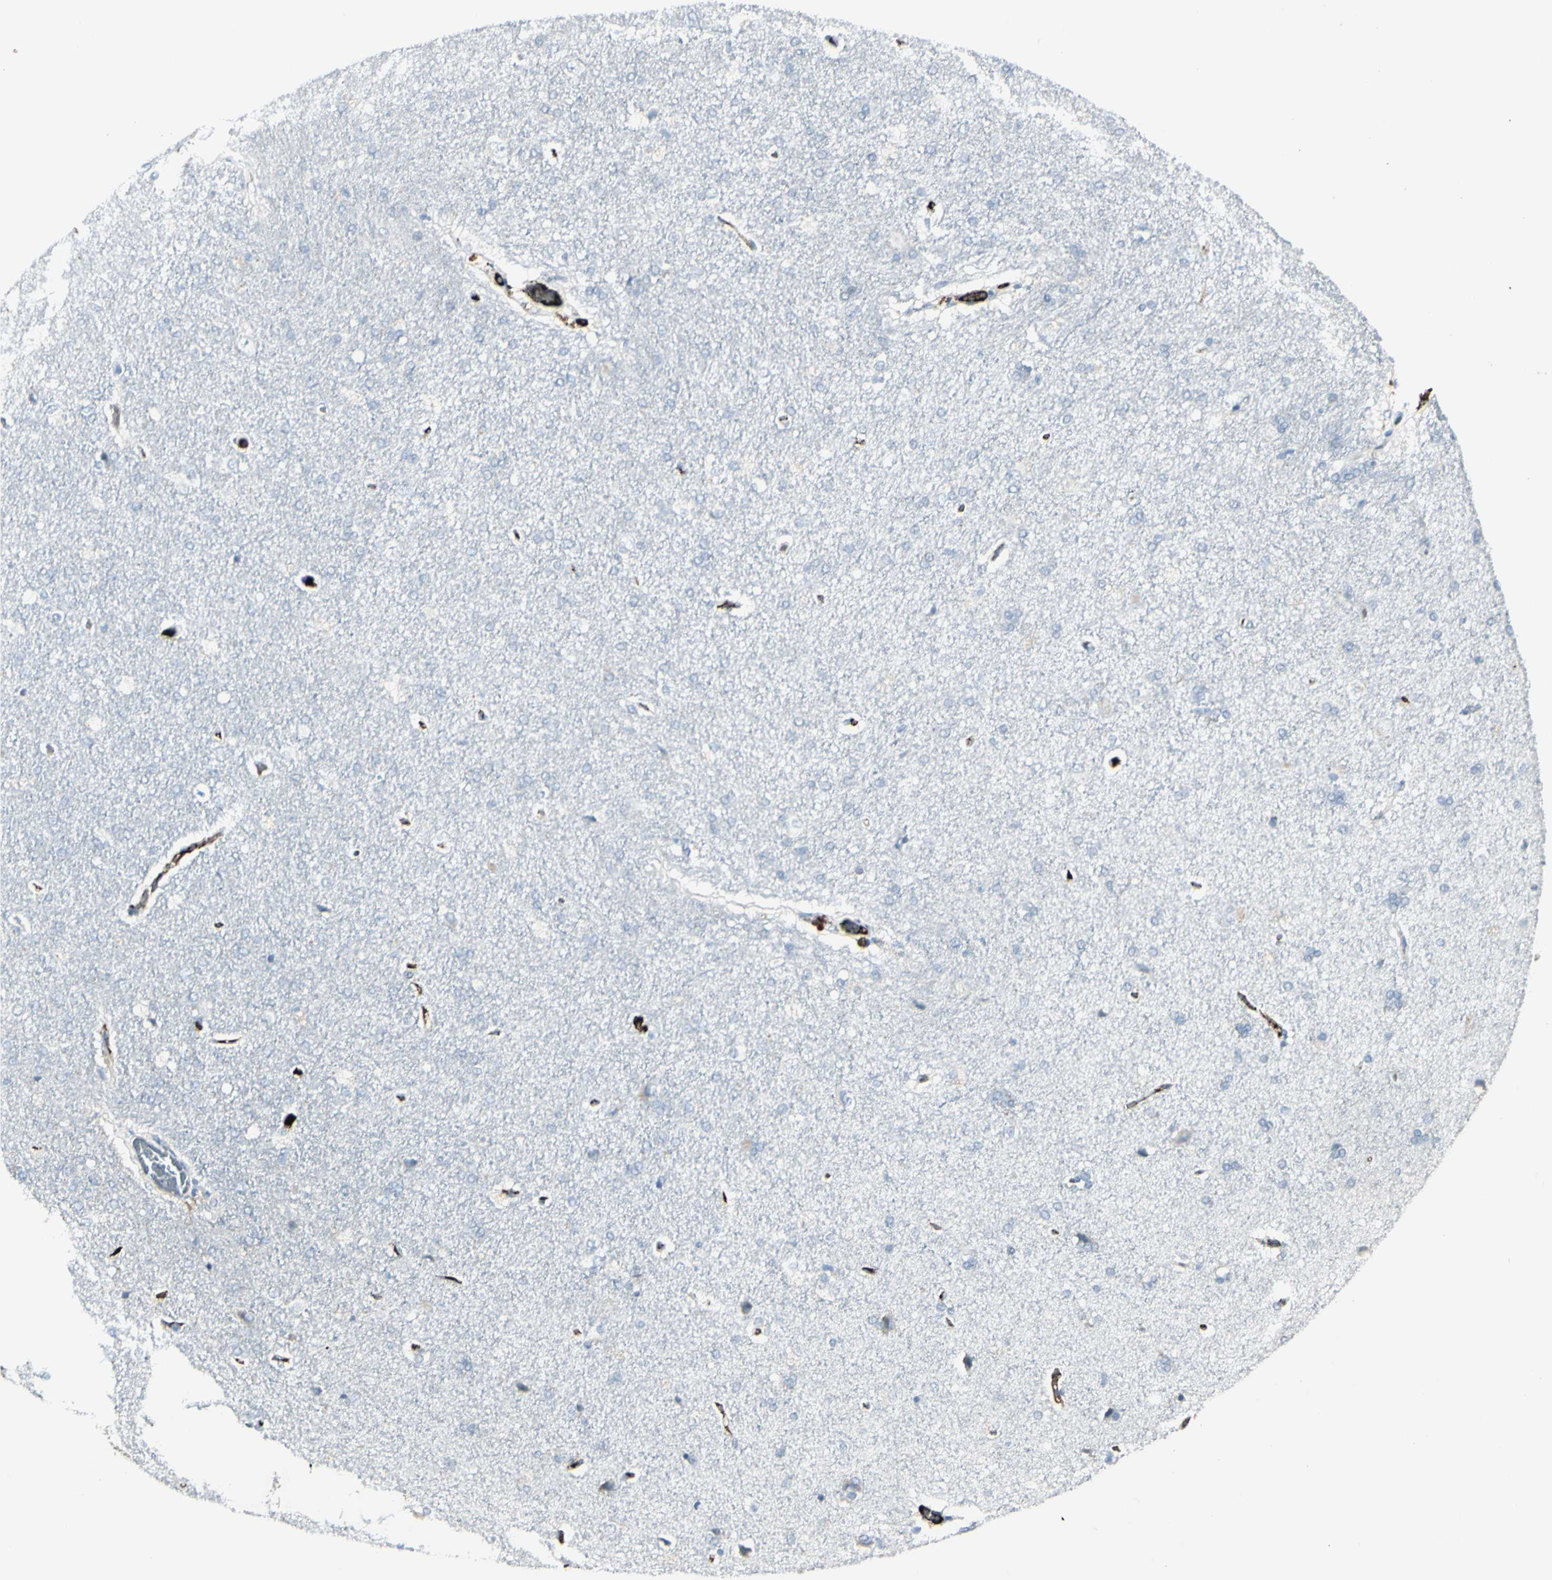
{"staining": {"intensity": "negative", "quantity": "none", "location": "none"}, "tissue": "cerebral cortex", "cell_type": "Endothelial cells", "image_type": "normal", "snomed": [{"axis": "morphology", "description": "Normal tissue, NOS"}, {"axis": "topography", "description": "Cerebral cortex"}], "caption": "High power microscopy photomicrograph of an immunohistochemistry (IHC) micrograph of unremarkable cerebral cortex, revealing no significant staining in endothelial cells. (Brightfield microscopy of DAB (3,3'-diaminobenzidine) immunohistochemistry (IHC) at high magnification).", "gene": "IGHG1", "patient": {"sex": "male", "age": 62}}